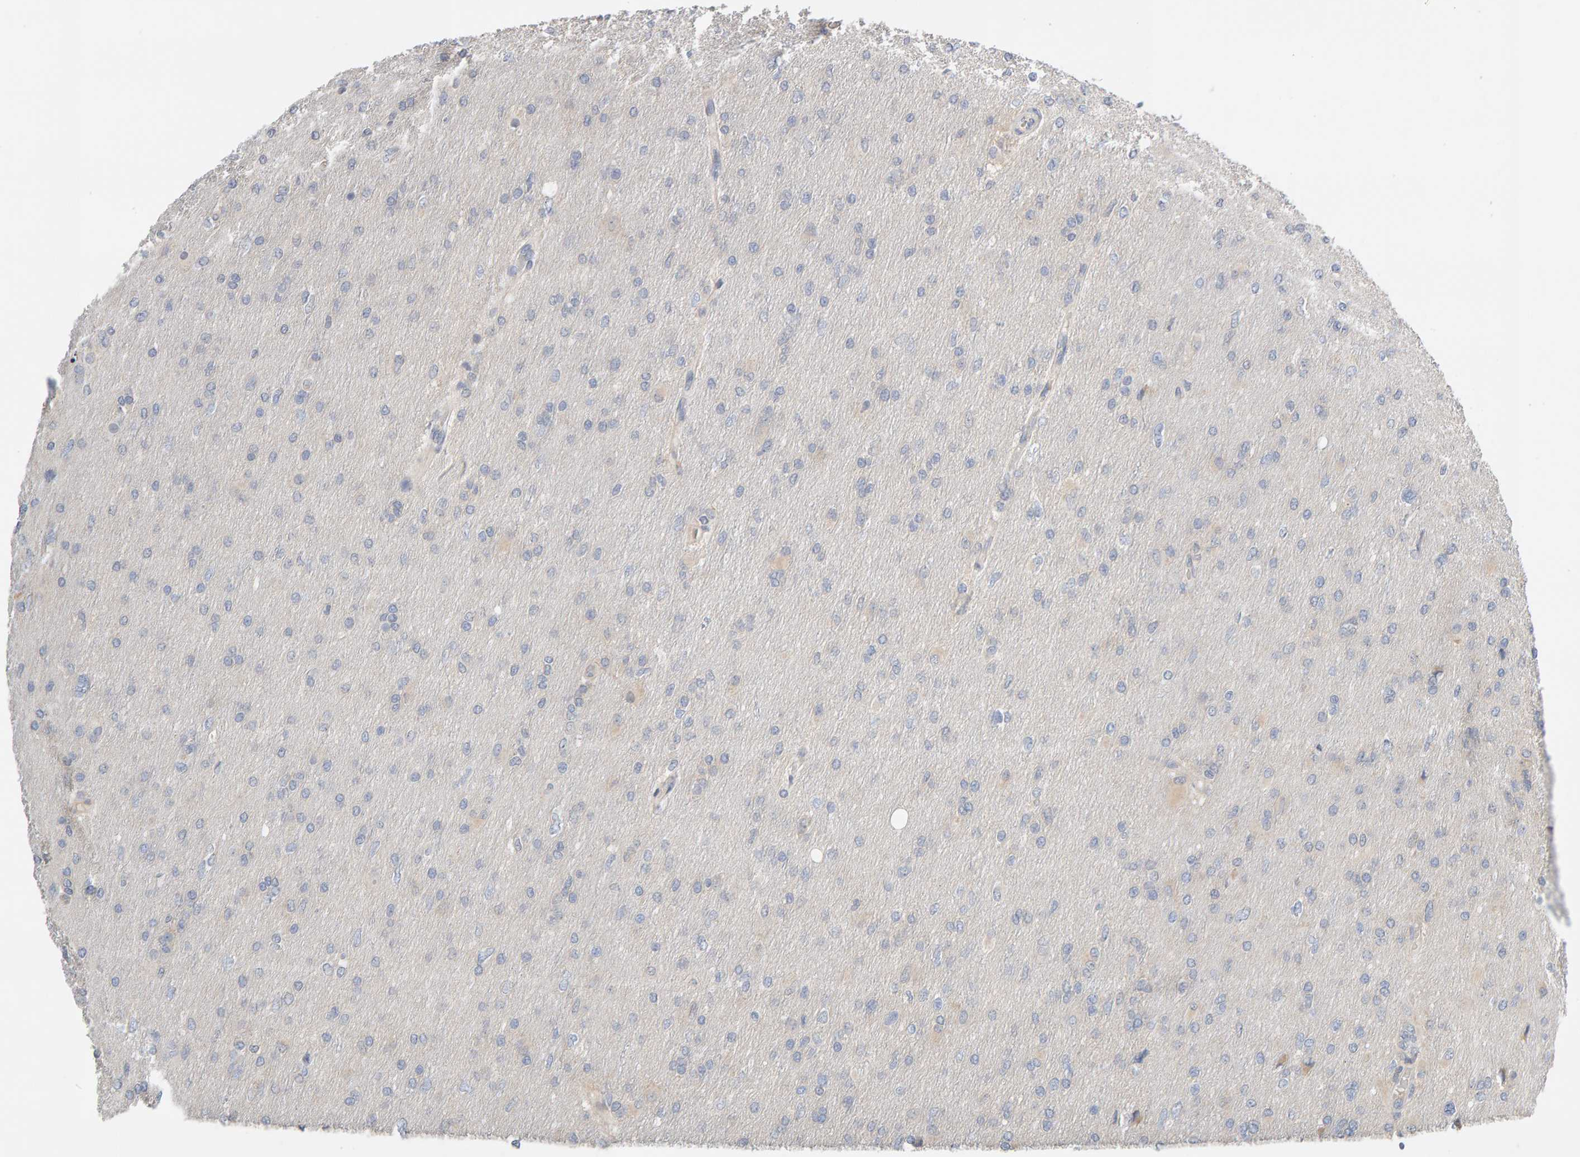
{"staining": {"intensity": "negative", "quantity": "none", "location": "none"}, "tissue": "glioma", "cell_type": "Tumor cells", "image_type": "cancer", "snomed": [{"axis": "morphology", "description": "Glioma, malignant, High grade"}, {"axis": "topography", "description": "Cerebral cortex"}], "caption": "Immunohistochemical staining of malignant glioma (high-grade) demonstrates no significant expression in tumor cells.", "gene": "GFUS", "patient": {"sex": "female", "age": 36}}